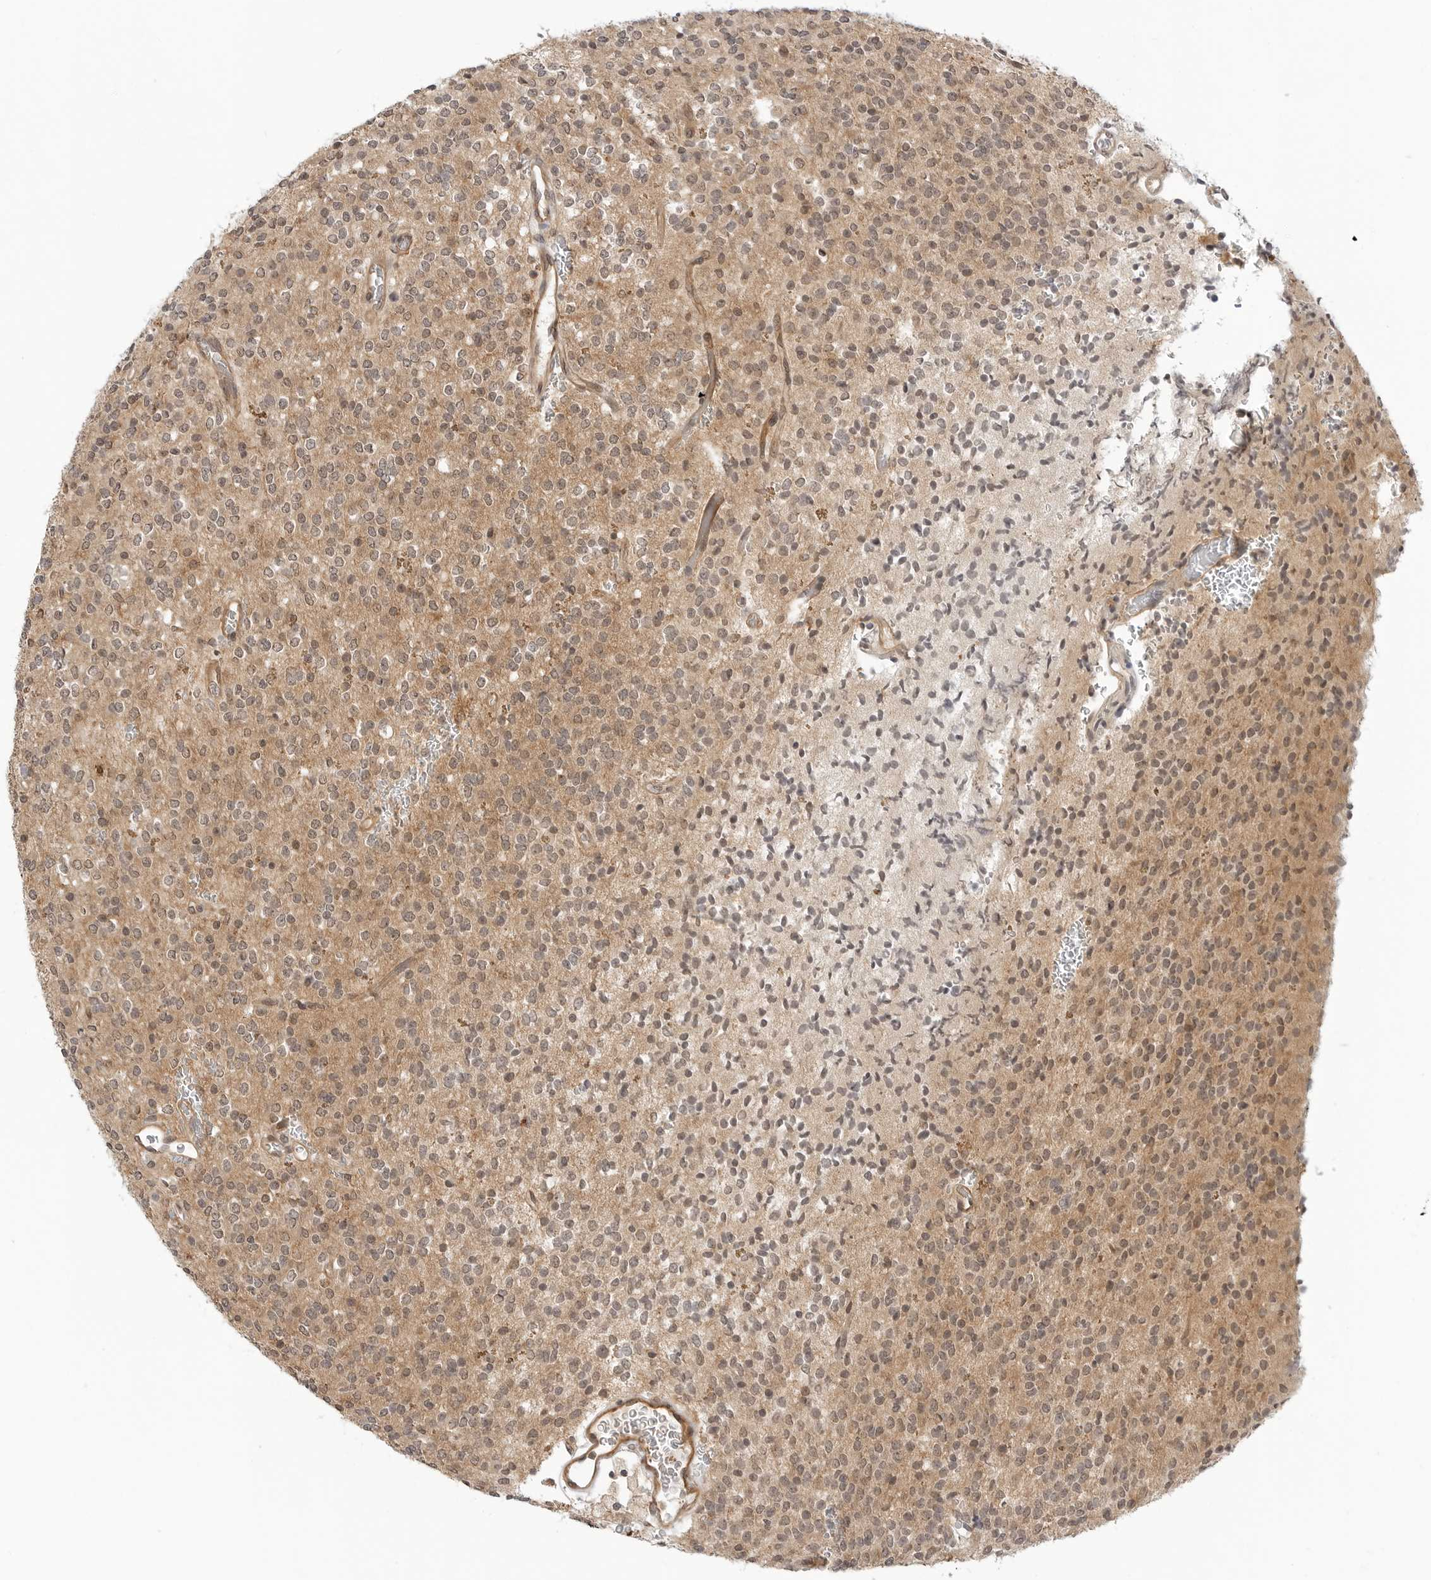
{"staining": {"intensity": "weak", "quantity": ">75%", "location": "cytoplasmic/membranous,nuclear"}, "tissue": "glioma", "cell_type": "Tumor cells", "image_type": "cancer", "snomed": [{"axis": "morphology", "description": "Glioma, malignant, High grade"}, {"axis": "topography", "description": "Brain"}], "caption": "There is low levels of weak cytoplasmic/membranous and nuclear positivity in tumor cells of high-grade glioma (malignant), as demonstrated by immunohistochemical staining (brown color).", "gene": "MAP2K5", "patient": {"sex": "male", "age": 34}}